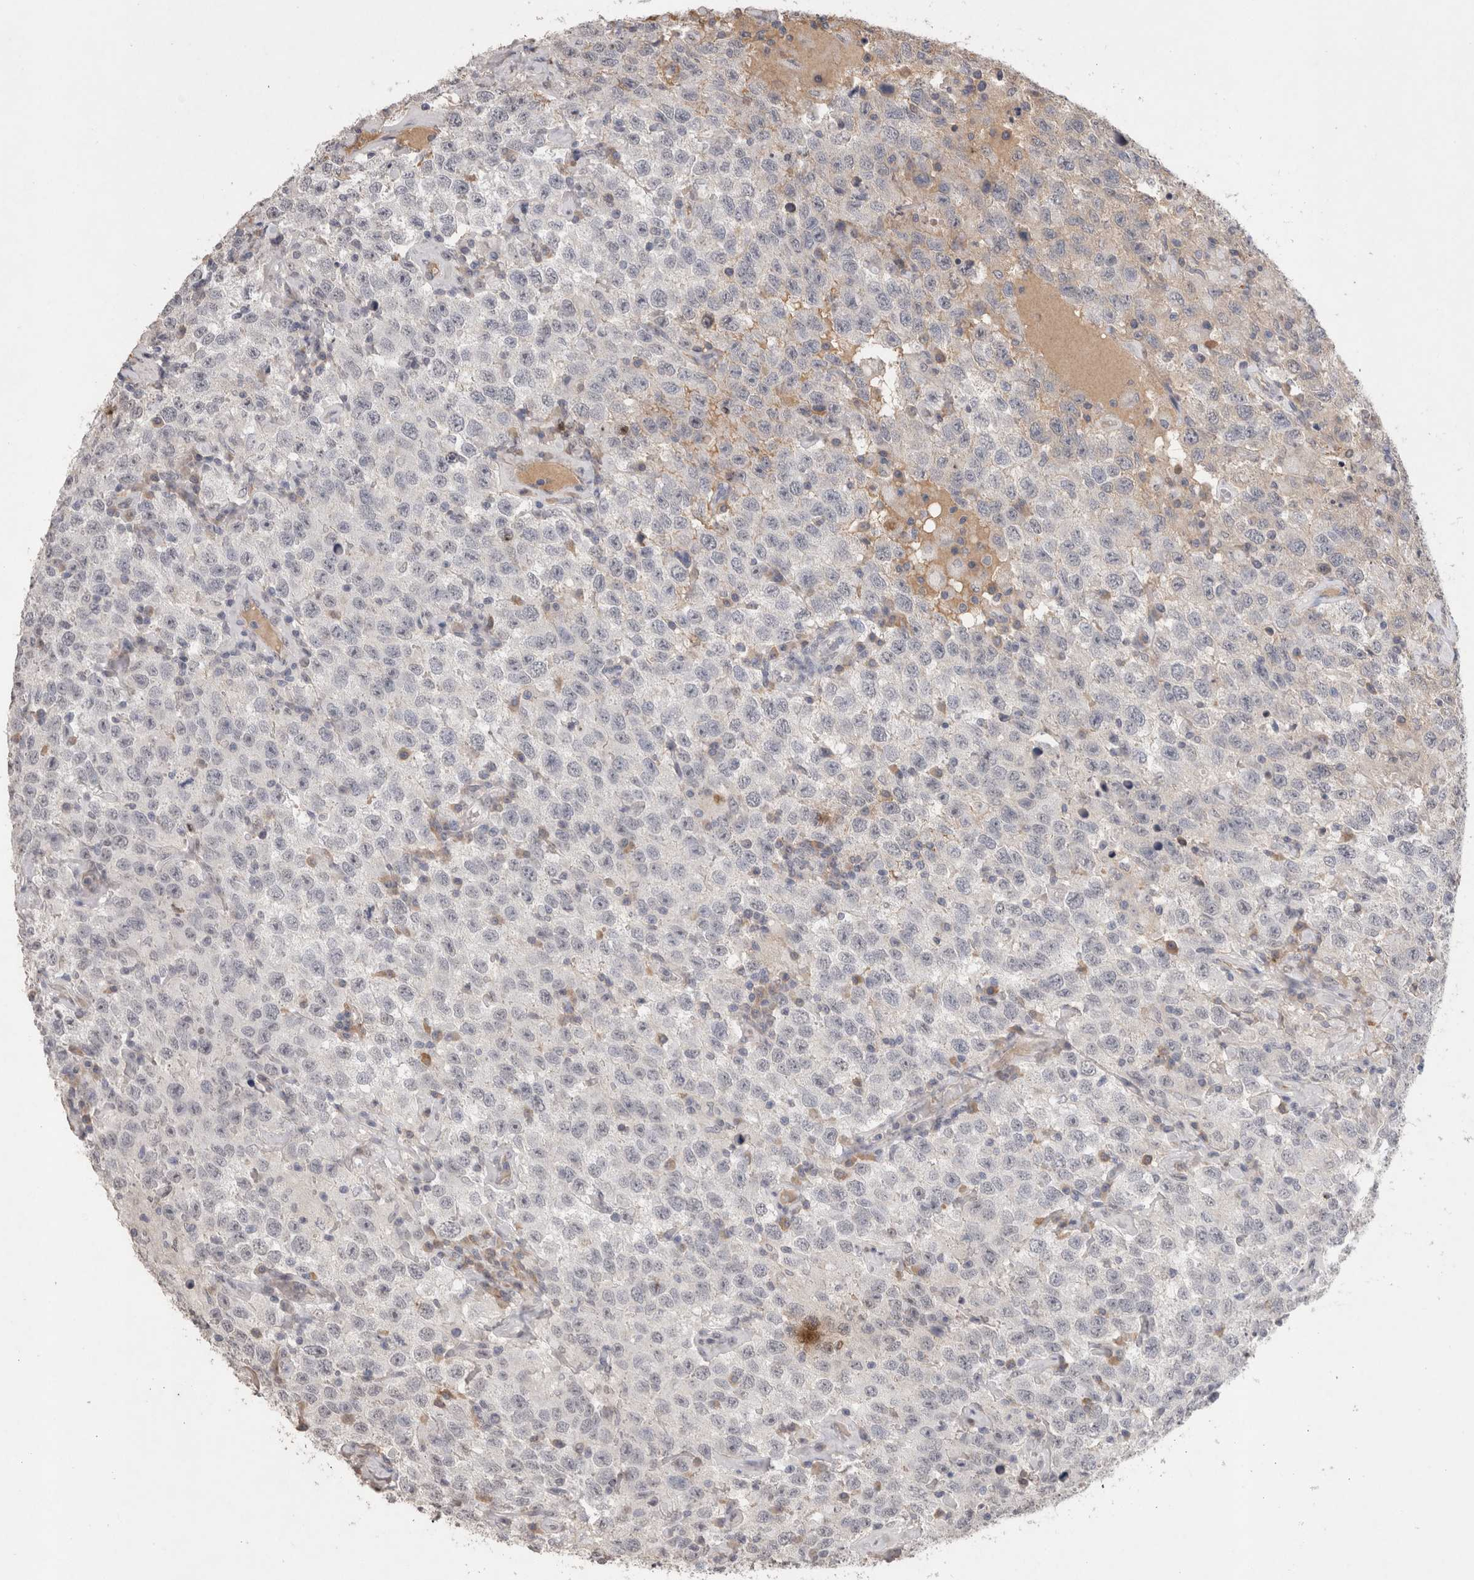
{"staining": {"intensity": "weak", "quantity": "<25%", "location": "cytoplasmic/membranous"}, "tissue": "testis cancer", "cell_type": "Tumor cells", "image_type": "cancer", "snomed": [{"axis": "morphology", "description": "Seminoma, NOS"}, {"axis": "topography", "description": "Testis"}], "caption": "This is a histopathology image of immunohistochemistry (IHC) staining of testis cancer (seminoma), which shows no positivity in tumor cells.", "gene": "CDH13", "patient": {"sex": "male", "age": 41}}